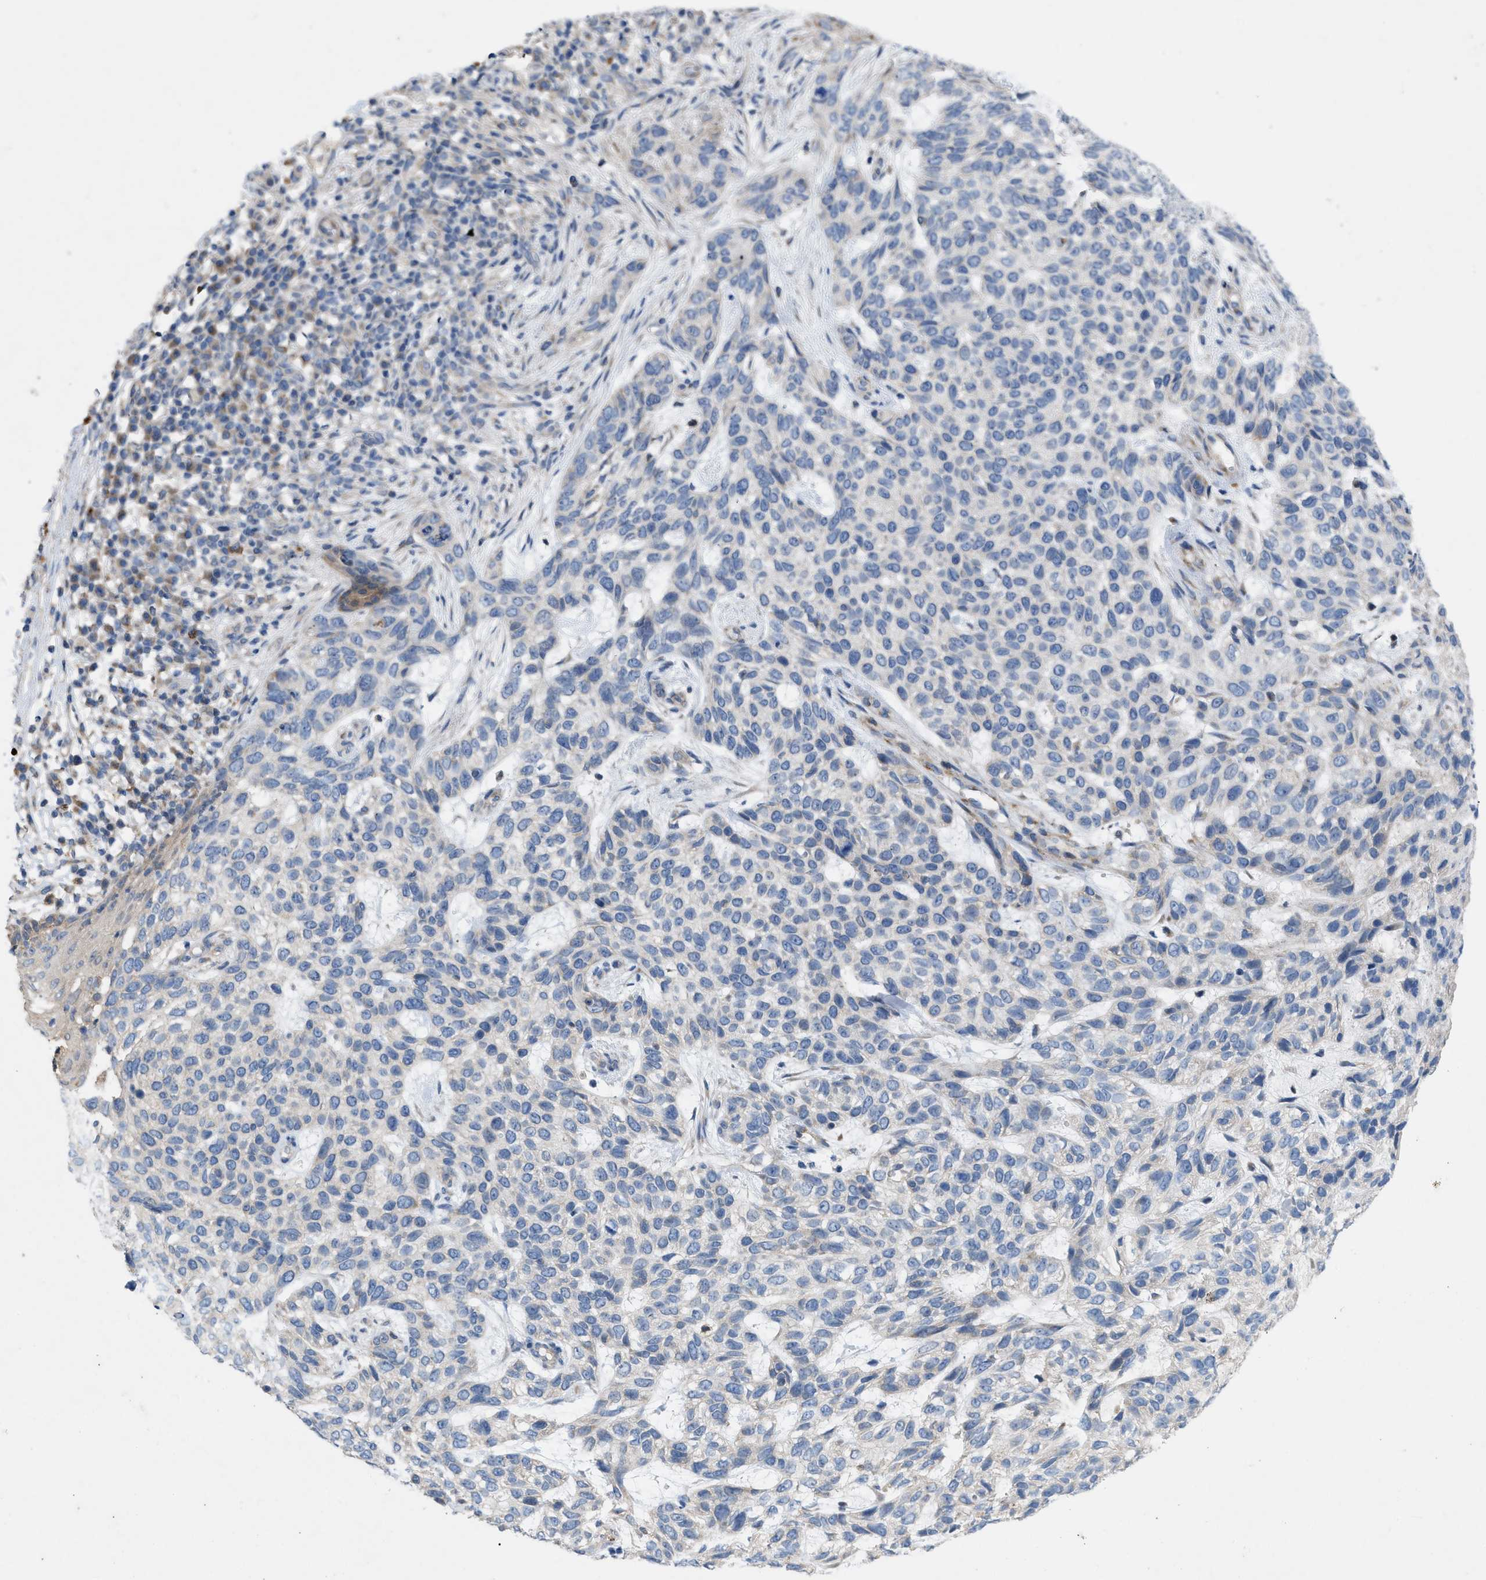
{"staining": {"intensity": "negative", "quantity": "none", "location": "none"}, "tissue": "skin cancer", "cell_type": "Tumor cells", "image_type": "cancer", "snomed": [{"axis": "morphology", "description": "Normal tissue, NOS"}, {"axis": "morphology", "description": "Basal cell carcinoma"}, {"axis": "topography", "description": "Skin"}], "caption": "A high-resolution image shows immunohistochemistry staining of skin cancer, which exhibits no significant expression in tumor cells.", "gene": "PLPPR5", "patient": {"sex": "male", "age": 79}}